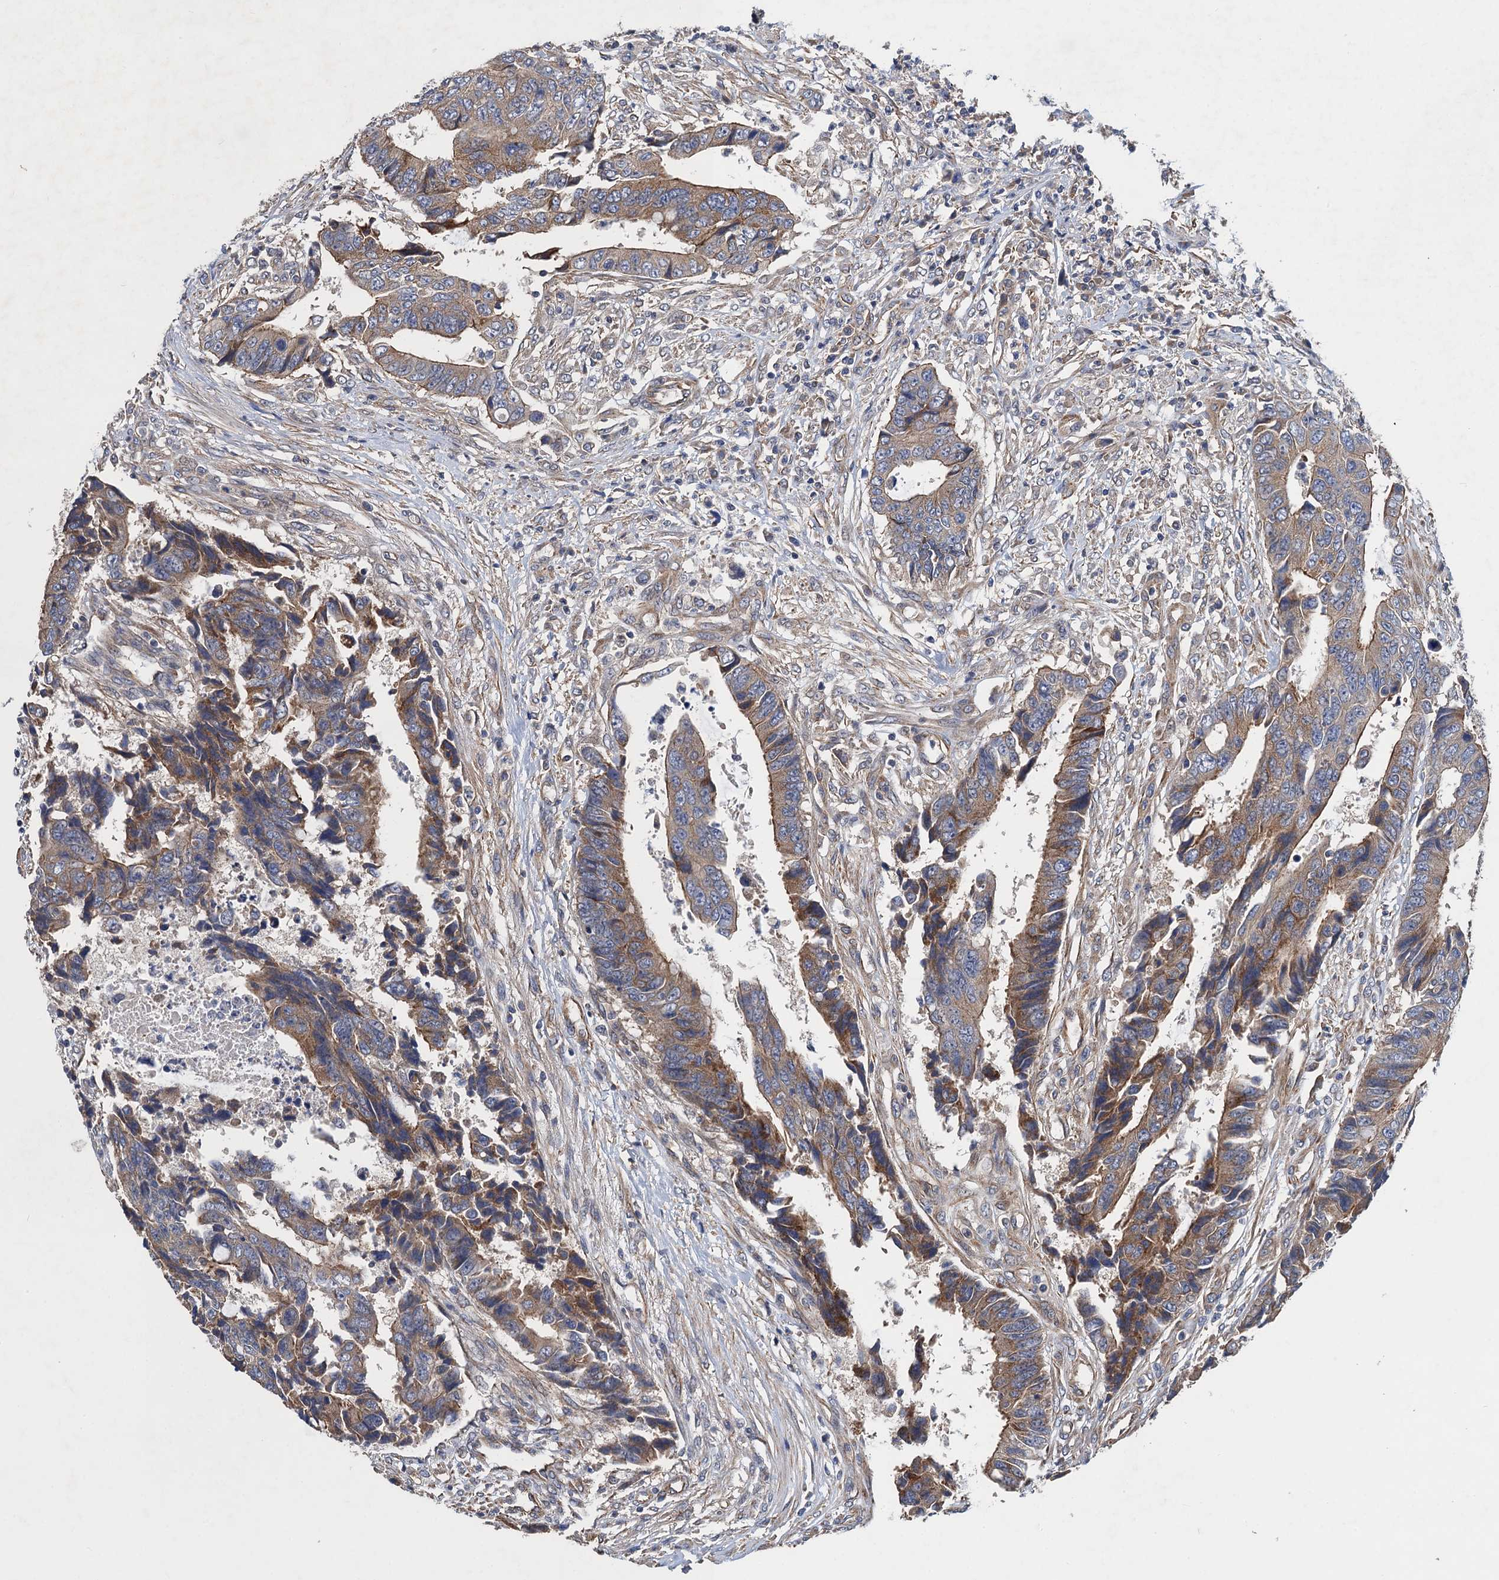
{"staining": {"intensity": "moderate", "quantity": ">75%", "location": "cytoplasmic/membranous"}, "tissue": "colorectal cancer", "cell_type": "Tumor cells", "image_type": "cancer", "snomed": [{"axis": "morphology", "description": "Adenocarcinoma, NOS"}, {"axis": "topography", "description": "Rectum"}], "caption": "This is a photomicrograph of immunohistochemistry staining of colorectal cancer (adenocarcinoma), which shows moderate expression in the cytoplasmic/membranous of tumor cells.", "gene": "PJA2", "patient": {"sex": "male", "age": 84}}